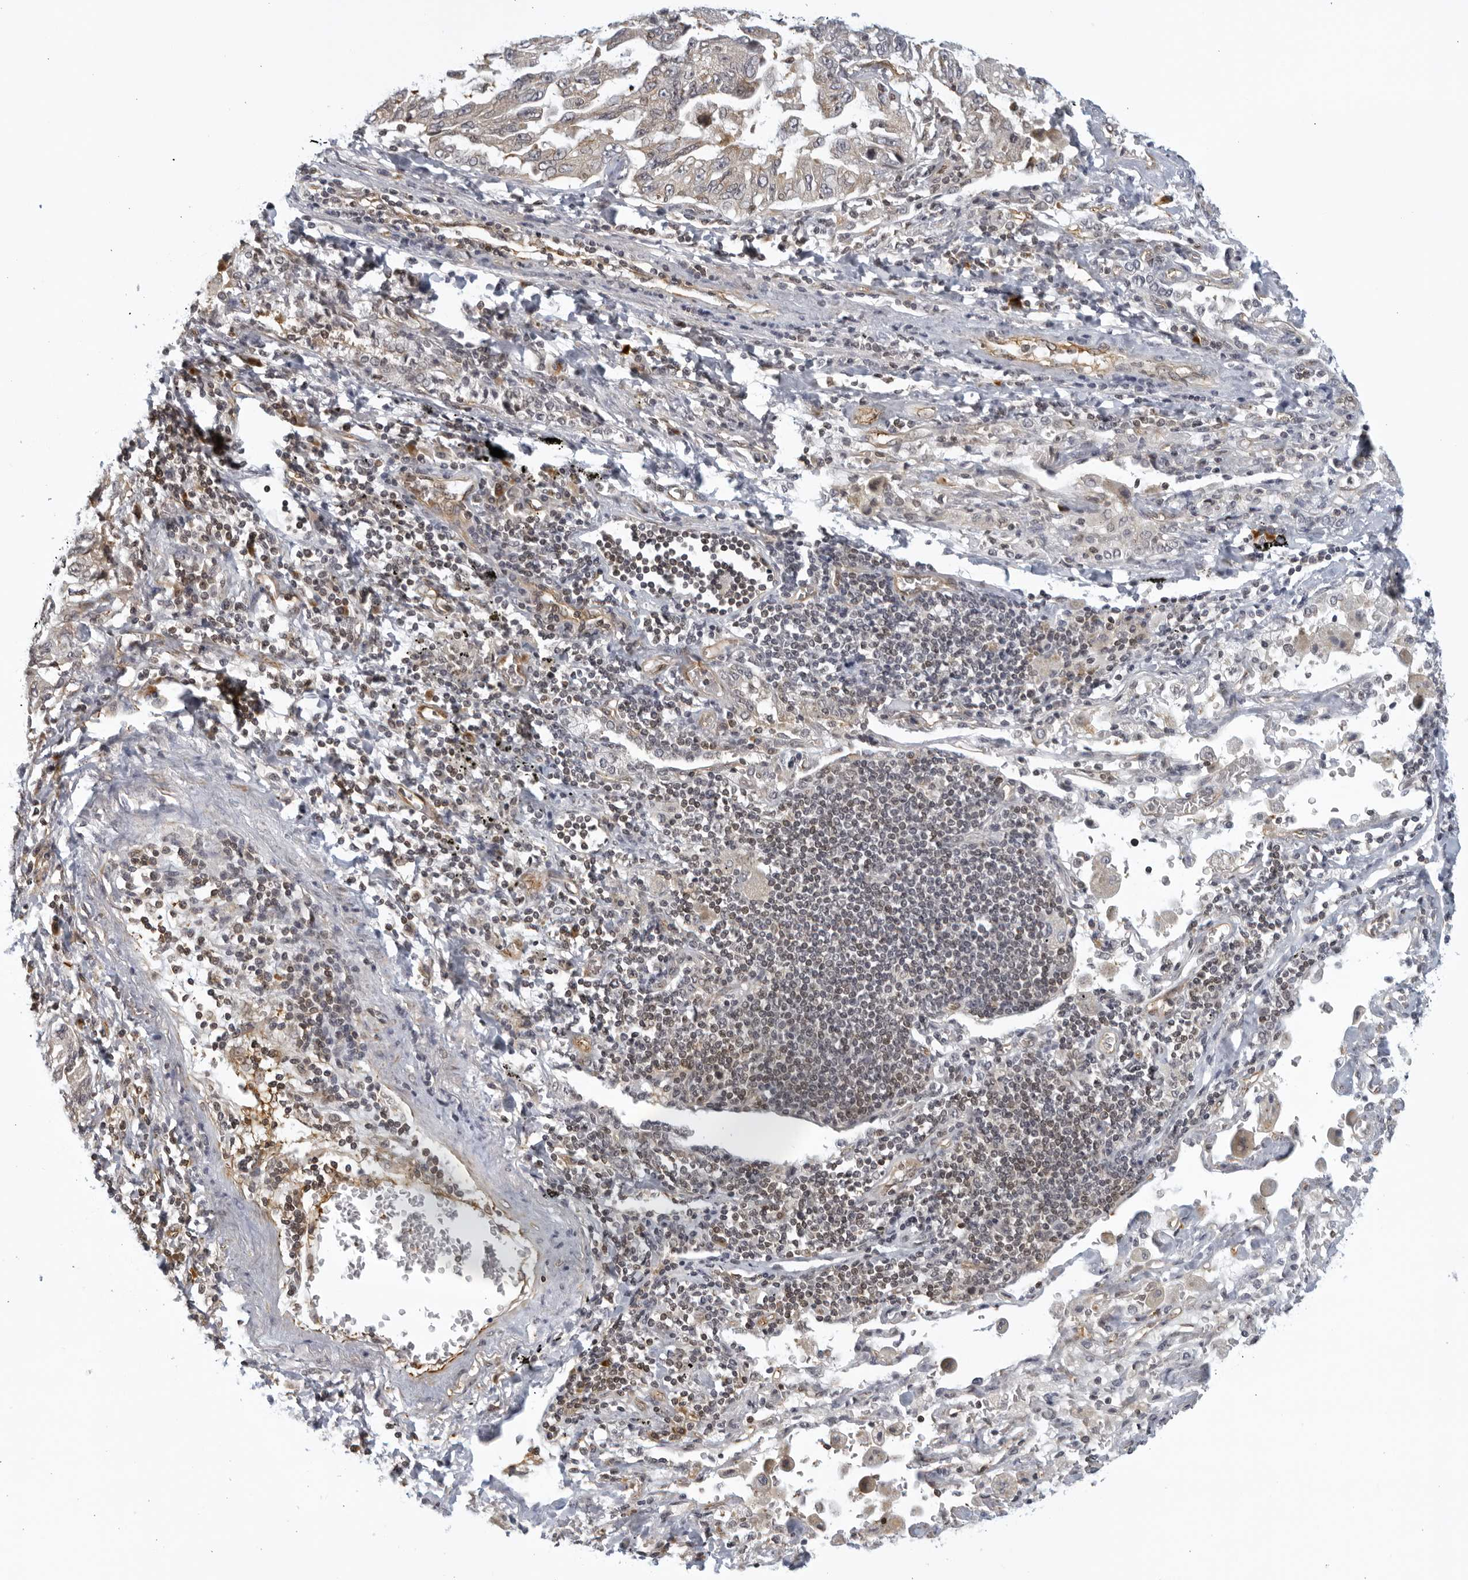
{"staining": {"intensity": "weak", "quantity": "<25%", "location": "cytoplasmic/membranous"}, "tissue": "lung cancer", "cell_type": "Tumor cells", "image_type": "cancer", "snomed": [{"axis": "morphology", "description": "Adenocarcinoma, NOS"}, {"axis": "topography", "description": "Lung"}], "caption": "The histopathology image exhibits no significant positivity in tumor cells of lung adenocarcinoma.", "gene": "SERTAD4", "patient": {"sex": "female", "age": 51}}